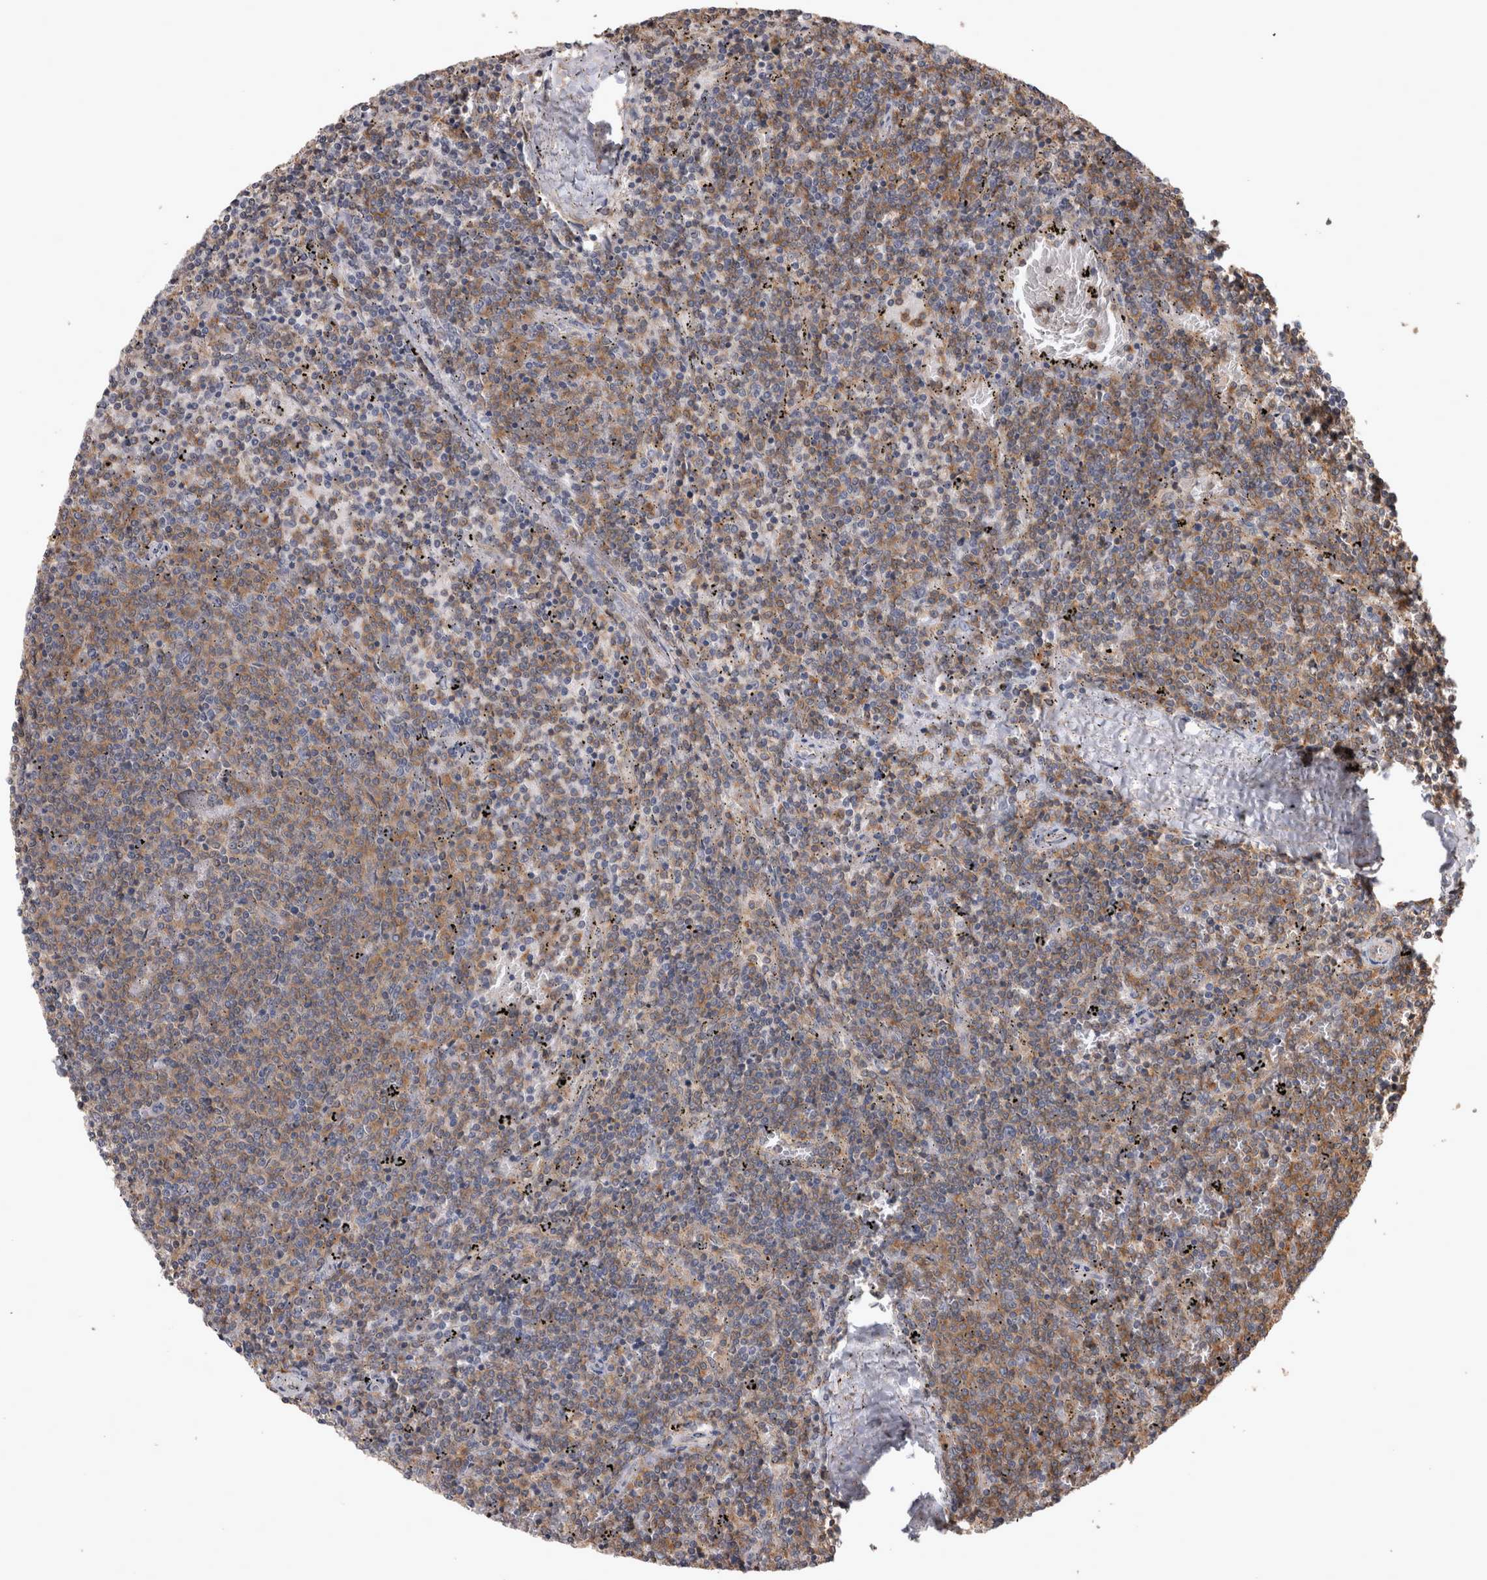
{"staining": {"intensity": "weak", "quantity": "25%-75%", "location": "cytoplasmic/membranous"}, "tissue": "lymphoma", "cell_type": "Tumor cells", "image_type": "cancer", "snomed": [{"axis": "morphology", "description": "Malignant lymphoma, non-Hodgkin's type, Low grade"}, {"axis": "topography", "description": "Spleen"}], "caption": "Immunohistochemistry (IHC) staining of low-grade malignant lymphoma, non-Hodgkin's type, which reveals low levels of weak cytoplasmic/membranous positivity in approximately 25%-75% of tumor cells indicating weak cytoplasmic/membranous protein staining. The staining was performed using DAB (brown) for protein detection and nuclei were counterstained in hematoxylin (blue).", "gene": "SPATA48", "patient": {"sex": "female", "age": 50}}